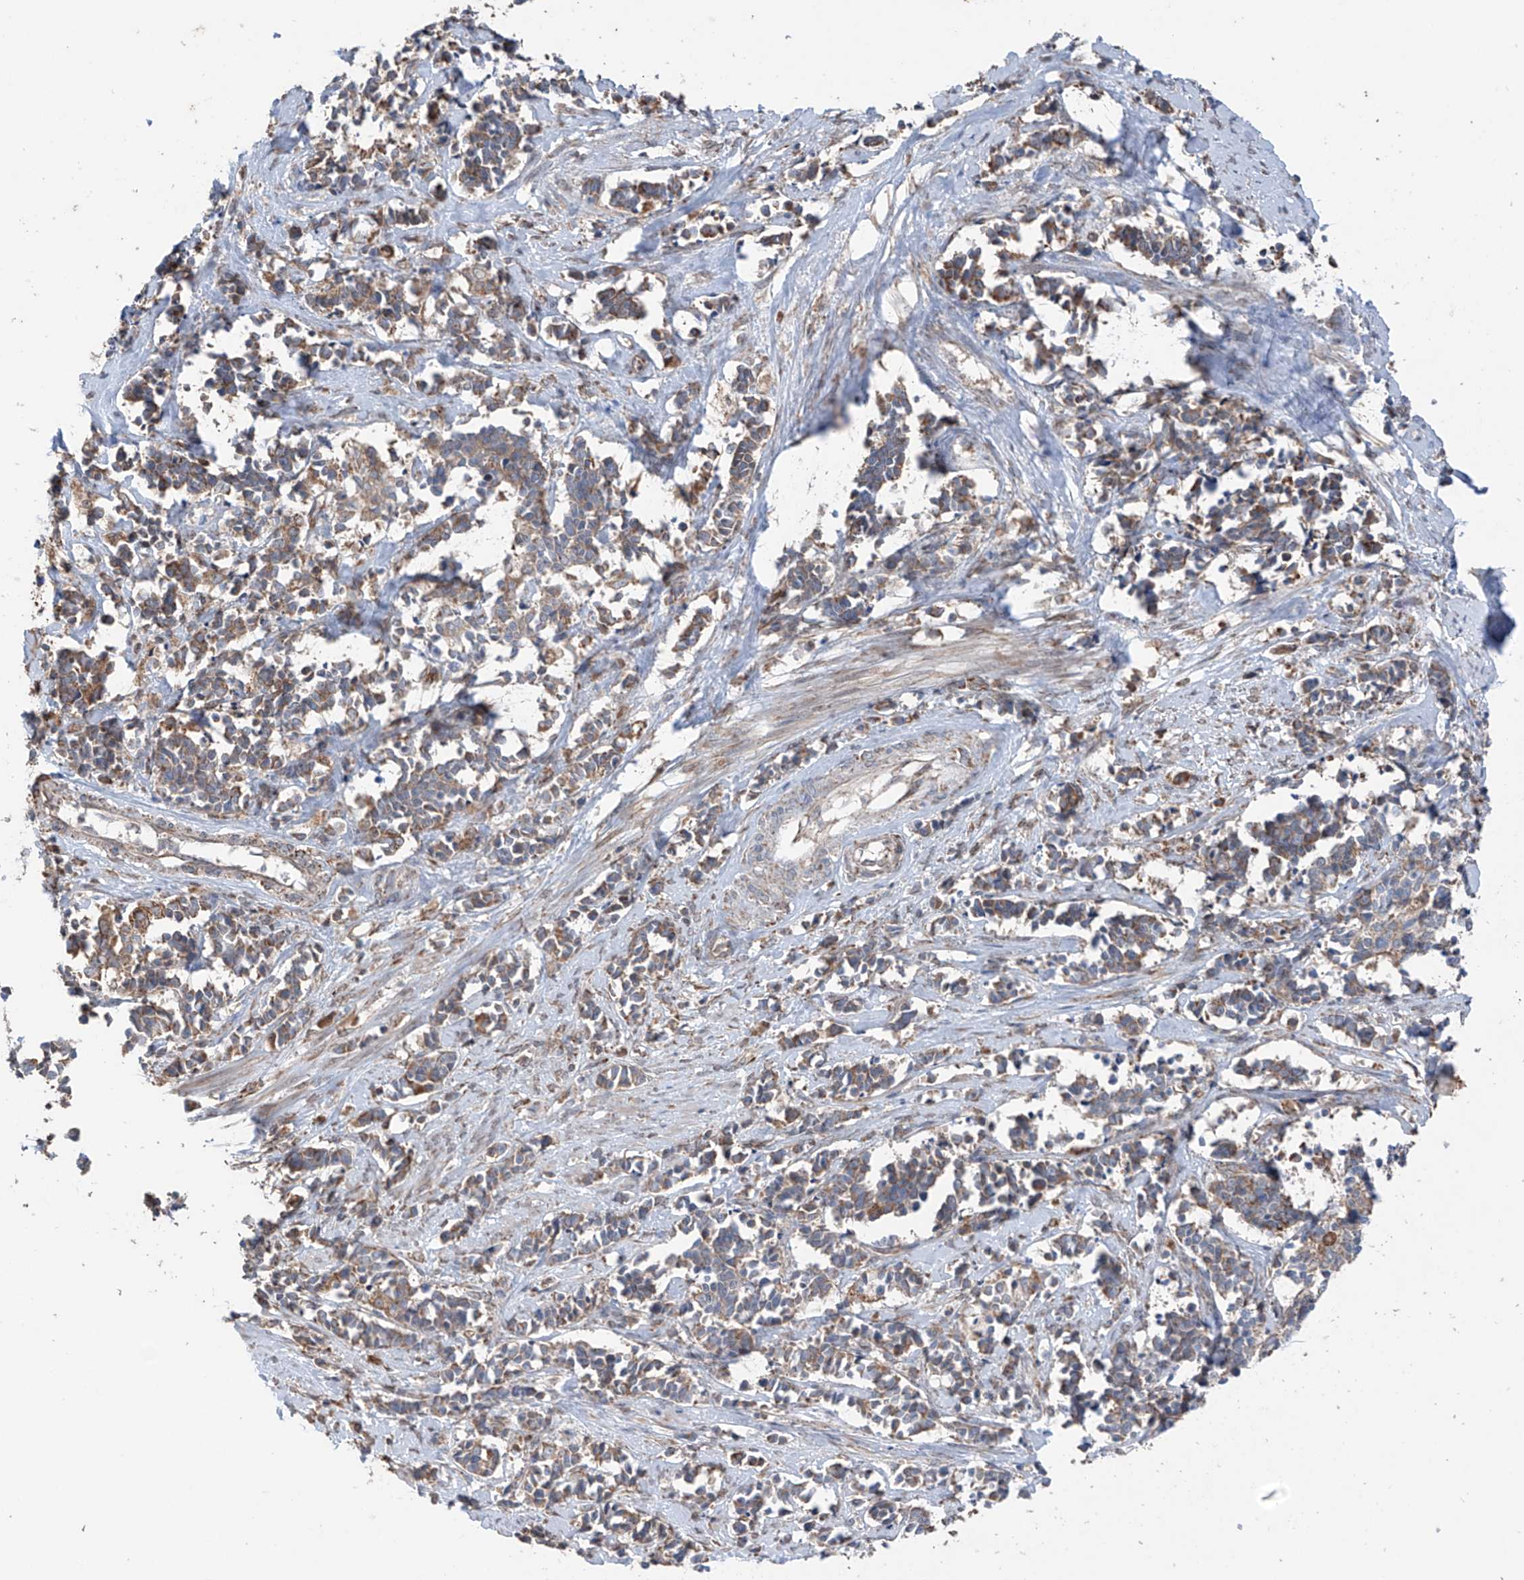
{"staining": {"intensity": "weak", "quantity": ">75%", "location": "cytoplasmic/membranous"}, "tissue": "cervical cancer", "cell_type": "Tumor cells", "image_type": "cancer", "snomed": [{"axis": "morphology", "description": "Normal tissue, NOS"}, {"axis": "morphology", "description": "Squamous cell carcinoma, NOS"}, {"axis": "topography", "description": "Cervix"}], "caption": "Protein staining shows weak cytoplasmic/membranous expression in approximately >75% of tumor cells in cervical squamous cell carcinoma.", "gene": "SAMD3", "patient": {"sex": "female", "age": 35}}